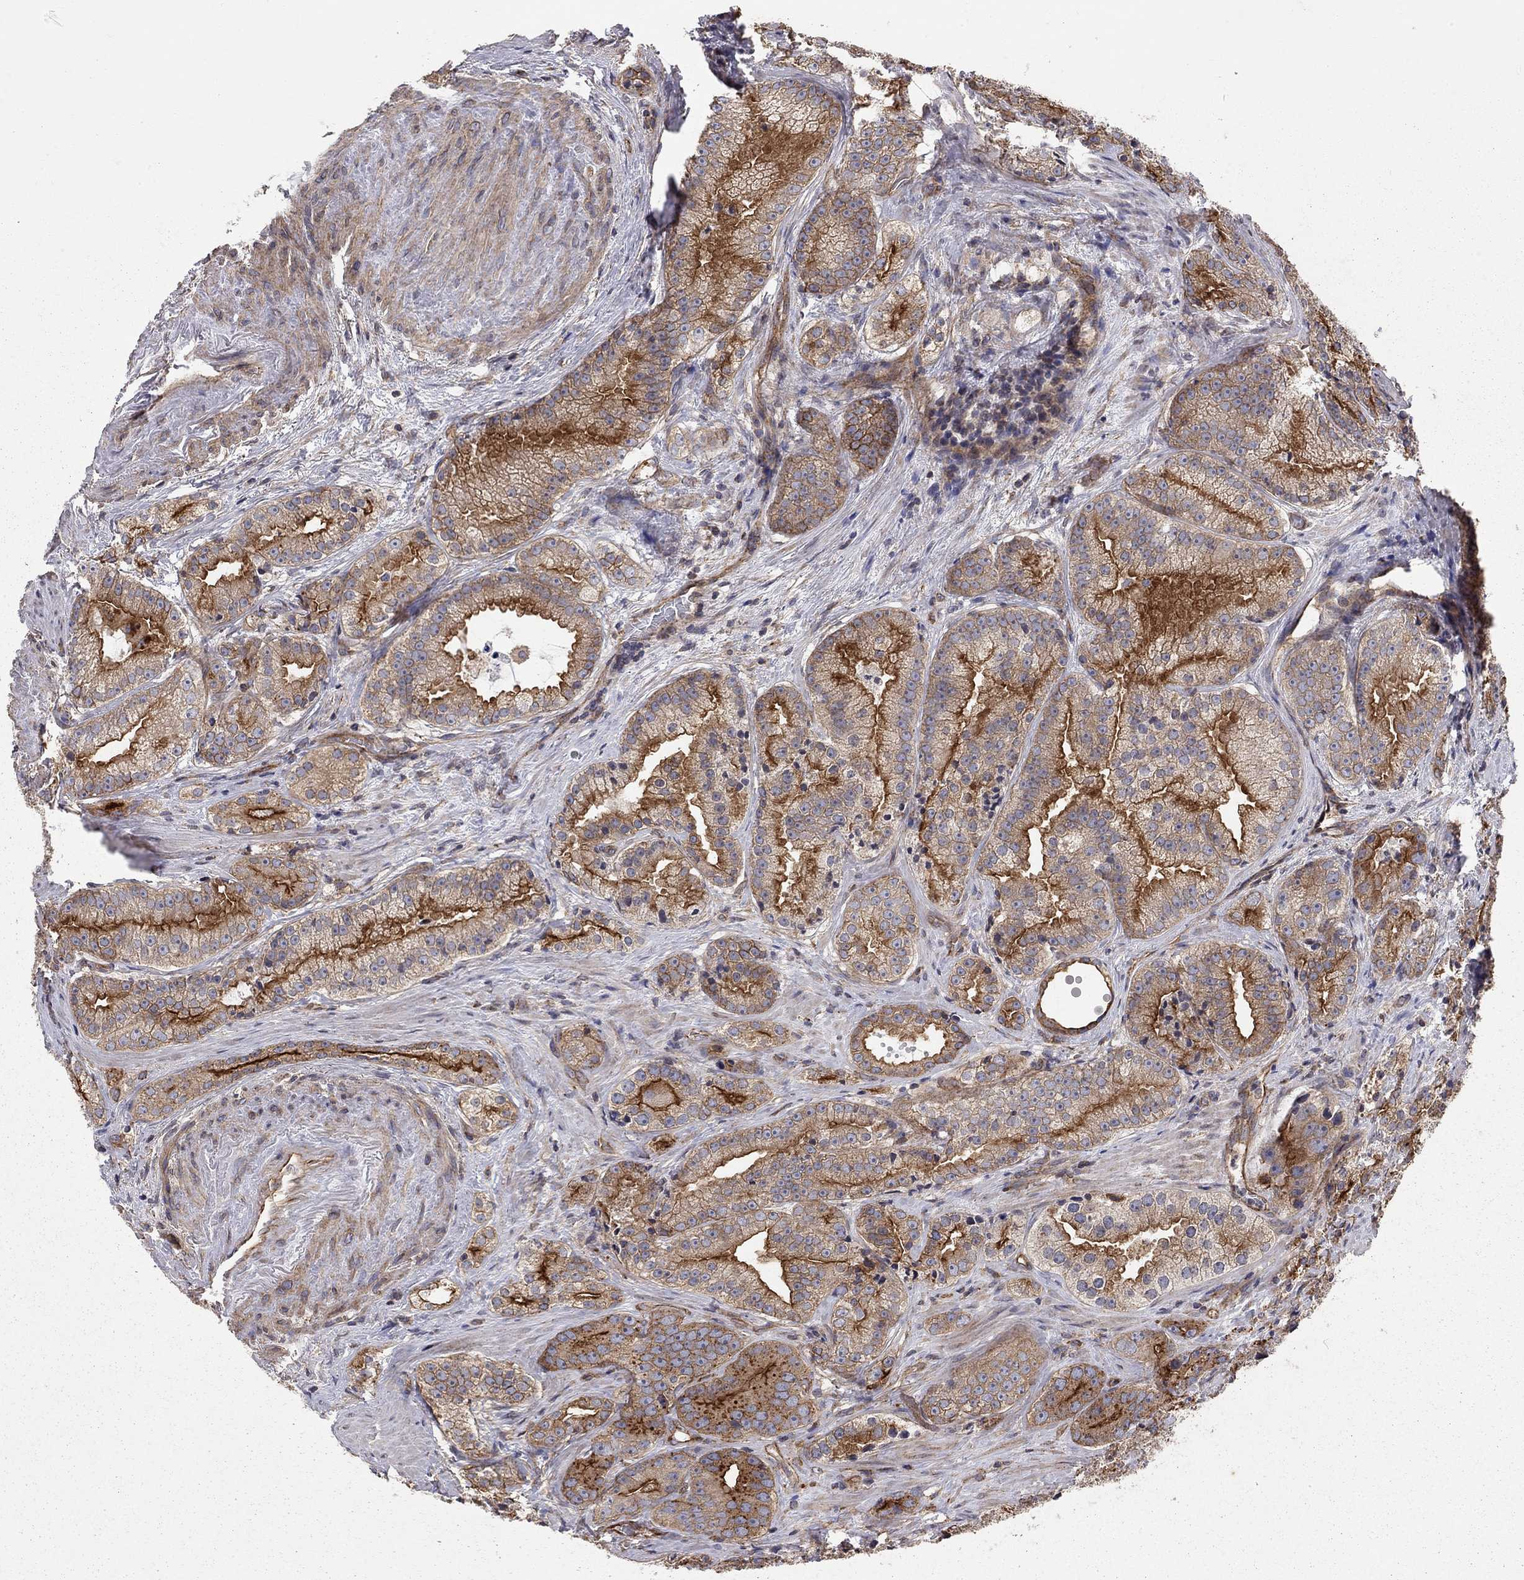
{"staining": {"intensity": "strong", "quantity": ">75%", "location": "cytoplasmic/membranous"}, "tissue": "prostate cancer", "cell_type": "Tumor cells", "image_type": "cancer", "snomed": [{"axis": "morphology", "description": "Adenocarcinoma, NOS"}, {"axis": "morphology", "description": "Adenocarcinoma, High grade"}, {"axis": "topography", "description": "Prostate"}], "caption": "Protein expression analysis of adenocarcinoma (prostate) exhibits strong cytoplasmic/membranous expression in about >75% of tumor cells.", "gene": "RASEF", "patient": {"sex": "male", "age": 64}}